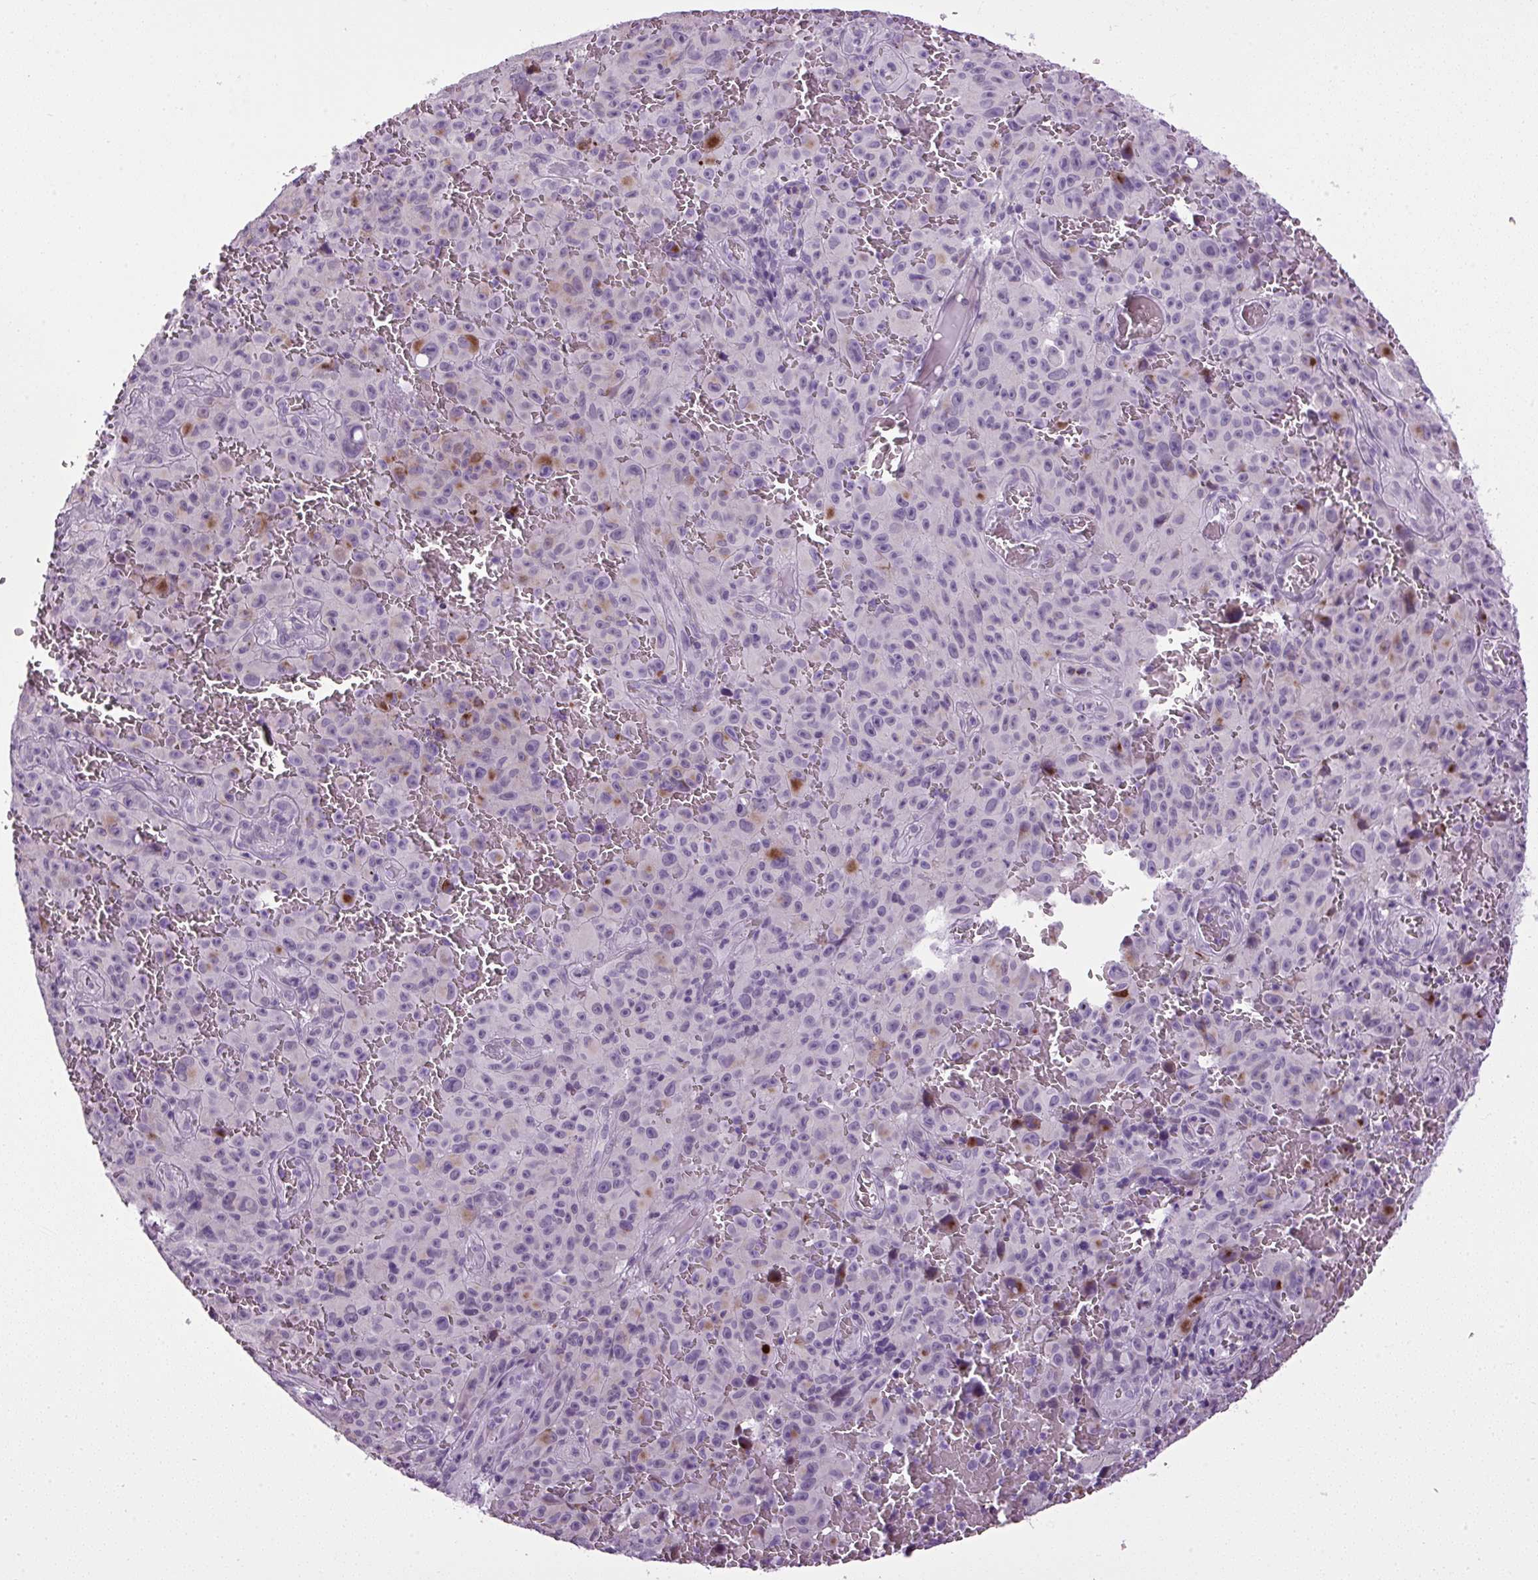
{"staining": {"intensity": "negative", "quantity": "none", "location": "none"}, "tissue": "melanoma", "cell_type": "Tumor cells", "image_type": "cancer", "snomed": [{"axis": "morphology", "description": "Malignant melanoma, NOS"}, {"axis": "topography", "description": "Skin"}], "caption": "The immunohistochemistry (IHC) photomicrograph has no significant positivity in tumor cells of melanoma tissue. (Stains: DAB (3,3'-diaminobenzidine) immunohistochemistry with hematoxylin counter stain, Microscopy: brightfield microscopy at high magnification).", "gene": "A1CF", "patient": {"sex": "female", "age": 82}}